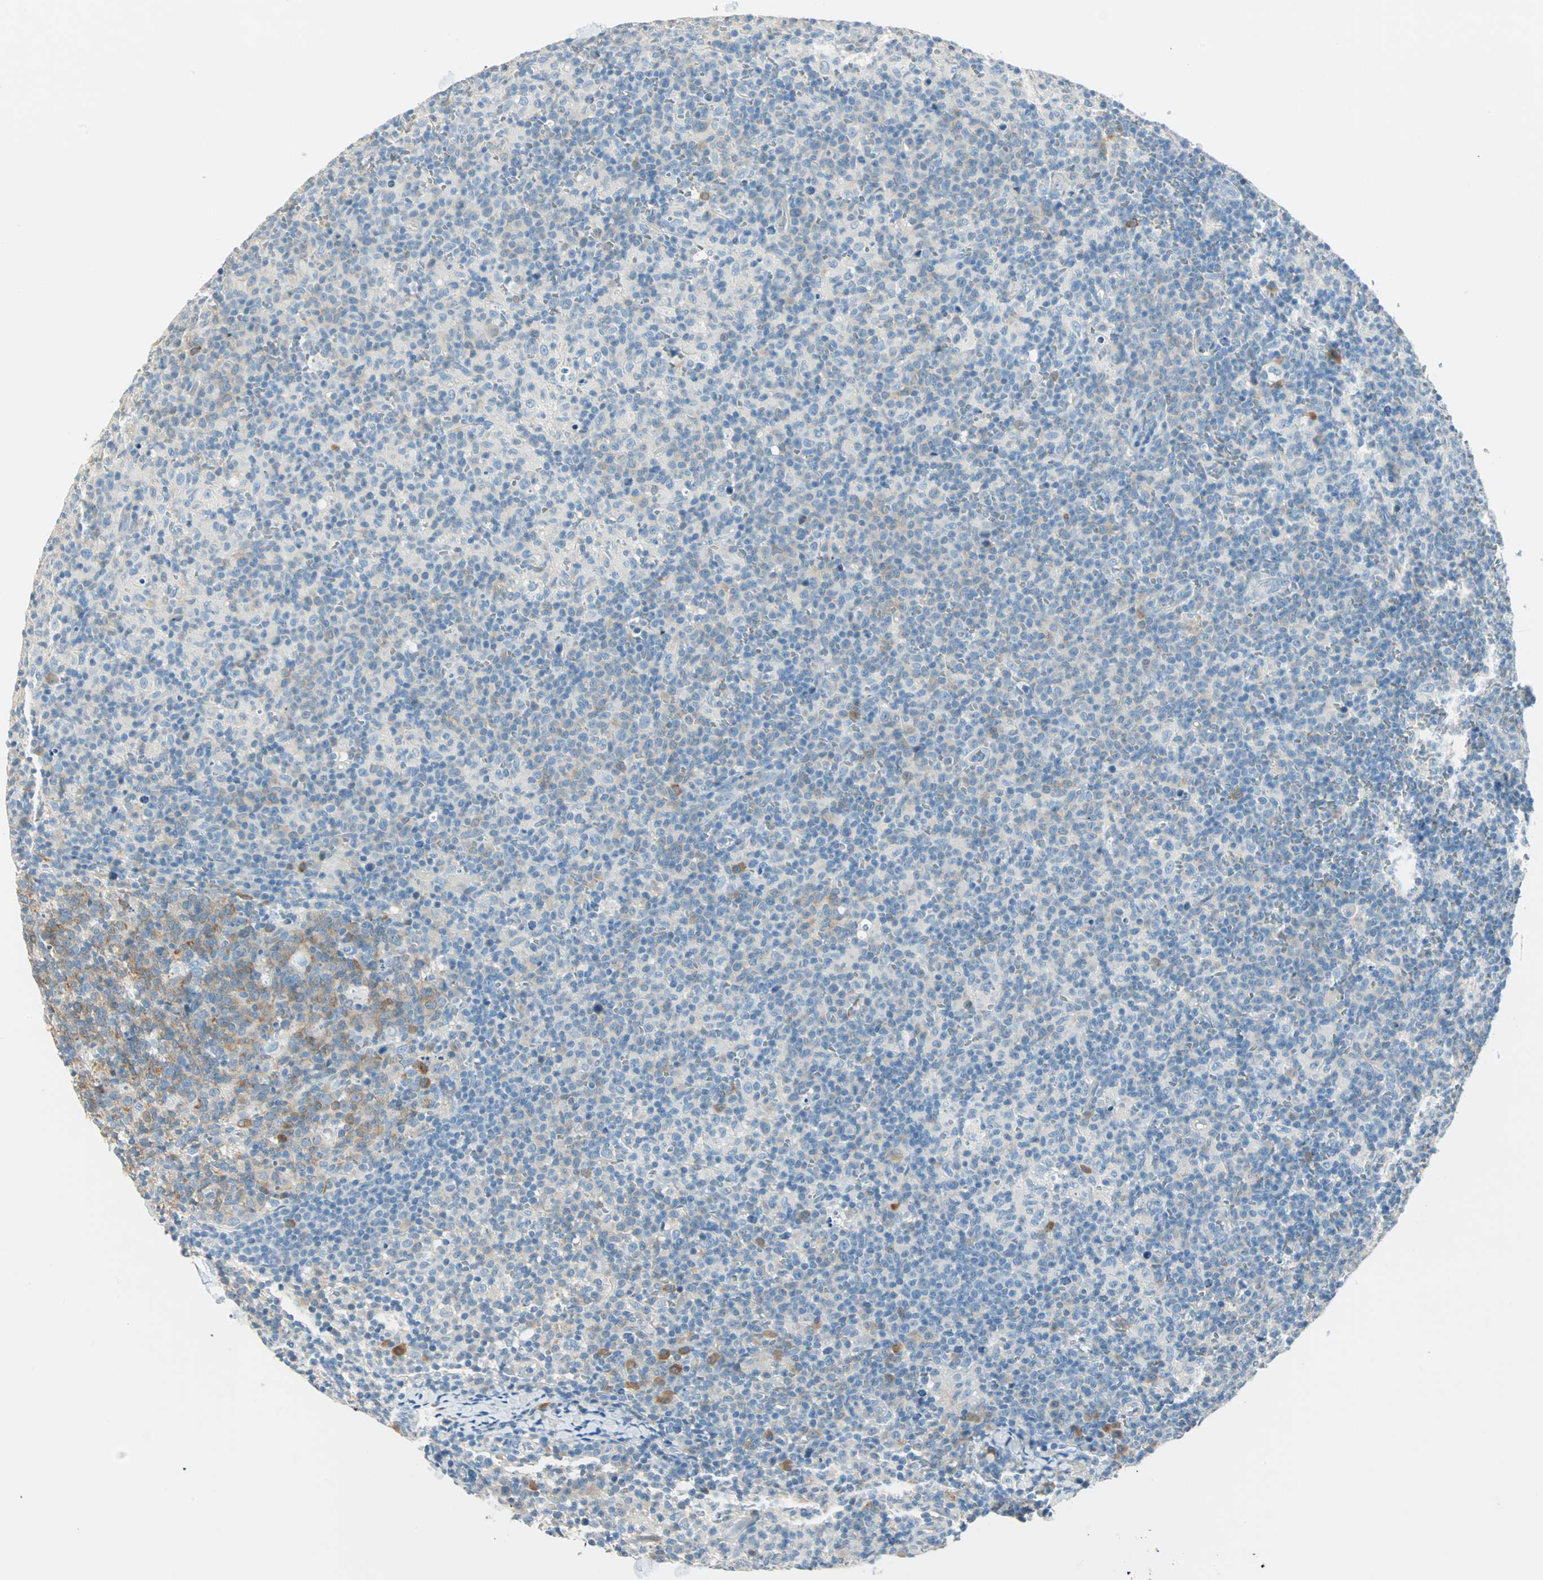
{"staining": {"intensity": "moderate", "quantity": "25%-75%", "location": "cytoplasmic/membranous"}, "tissue": "lymph node", "cell_type": "Germinal center cells", "image_type": "normal", "snomed": [{"axis": "morphology", "description": "Normal tissue, NOS"}, {"axis": "morphology", "description": "Inflammation, NOS"}, {"axis": "topography", "description": "Lymph node"}], "caption": "There is medium levels of moderate cytoplasmic/membranous positivity in germinal center cells of benign lymph node, as demonstrated by immunohistochemical staining (brown color).", "gene": "ATF6", "patient": {"sex": "male", "age": 55}}